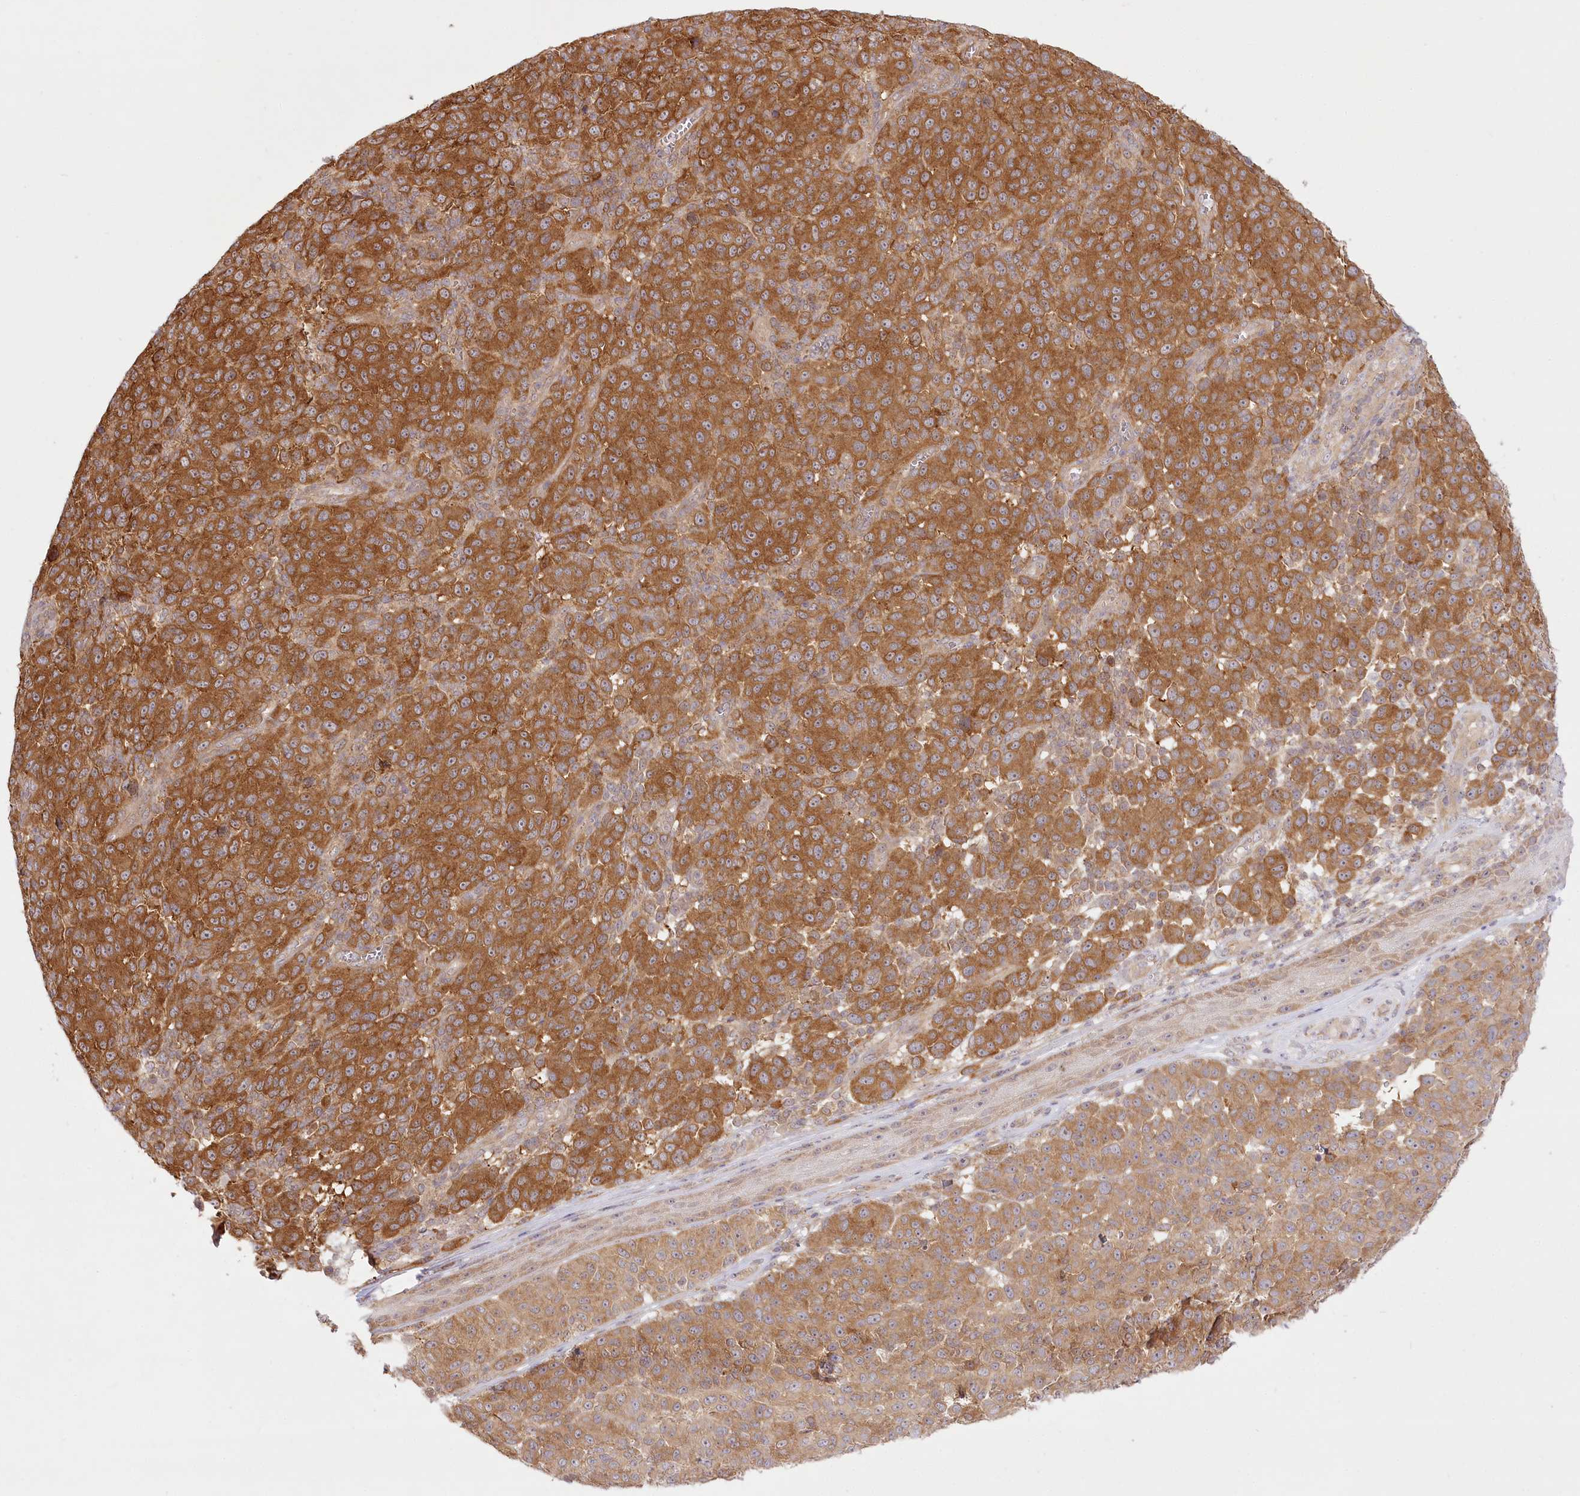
{"staining": {"intensity": "moderate", "quantity": ">75%", "location": "cytoplasmic/membranous"}, "tissue": "melanoma", "cell_type": "Tumor cells", "image_type": "cancer", "snomed": [{"axis": "morphology", "description": "Malignant melanoma, NOS"}, {"axis": "topography", "description": "Skin"}], "caption": "Brown immunohistochemical staining in human malignant melanoma demonstrates moderate cytoplasmic/membranous positivity in about >75% of tumor cells.", "gene": "INPP4B", "patient": {"sex": "male", "age": 49}}